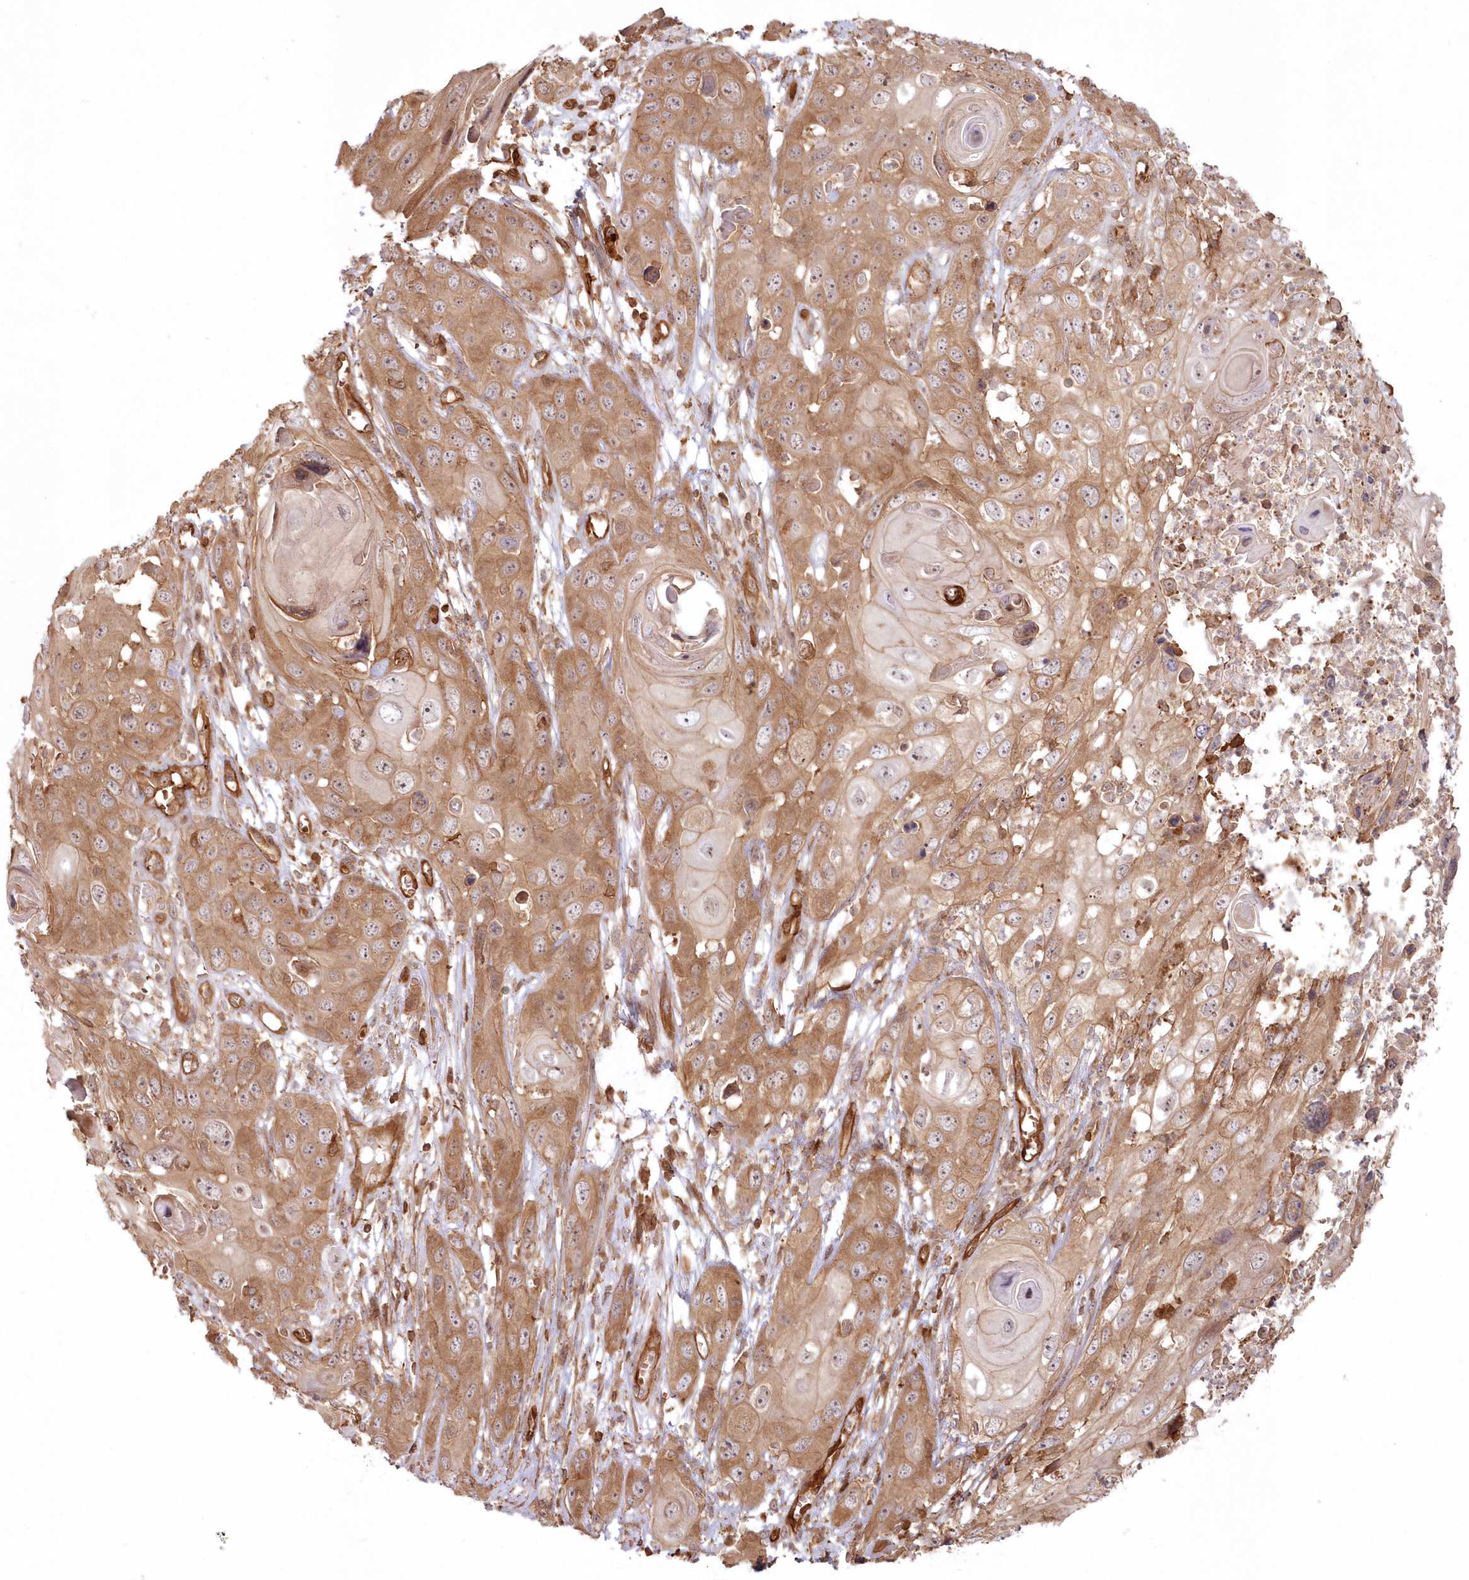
{"staining": {"intensity": "moderate", "quantity": ">75%", "location": "cytoplasmic/membranous"}, "tissue": "skin cancer", "cell_type": "Tumor cells", "image_type": "cancer", "snomed": [{"axis": "morphology", "description": "Squamous cell carcinoma, NOS"}, {"axis": "topography", "description": "Skin"}], "caption": "Protein expression analysis of skin cancer (squamous cell carcinoma) shows moderate cytoplasmic/membranous positivity in about >75% of tumor cells.", "gene": "RGCC", "patient": {"sex": "male", "age": 55}}